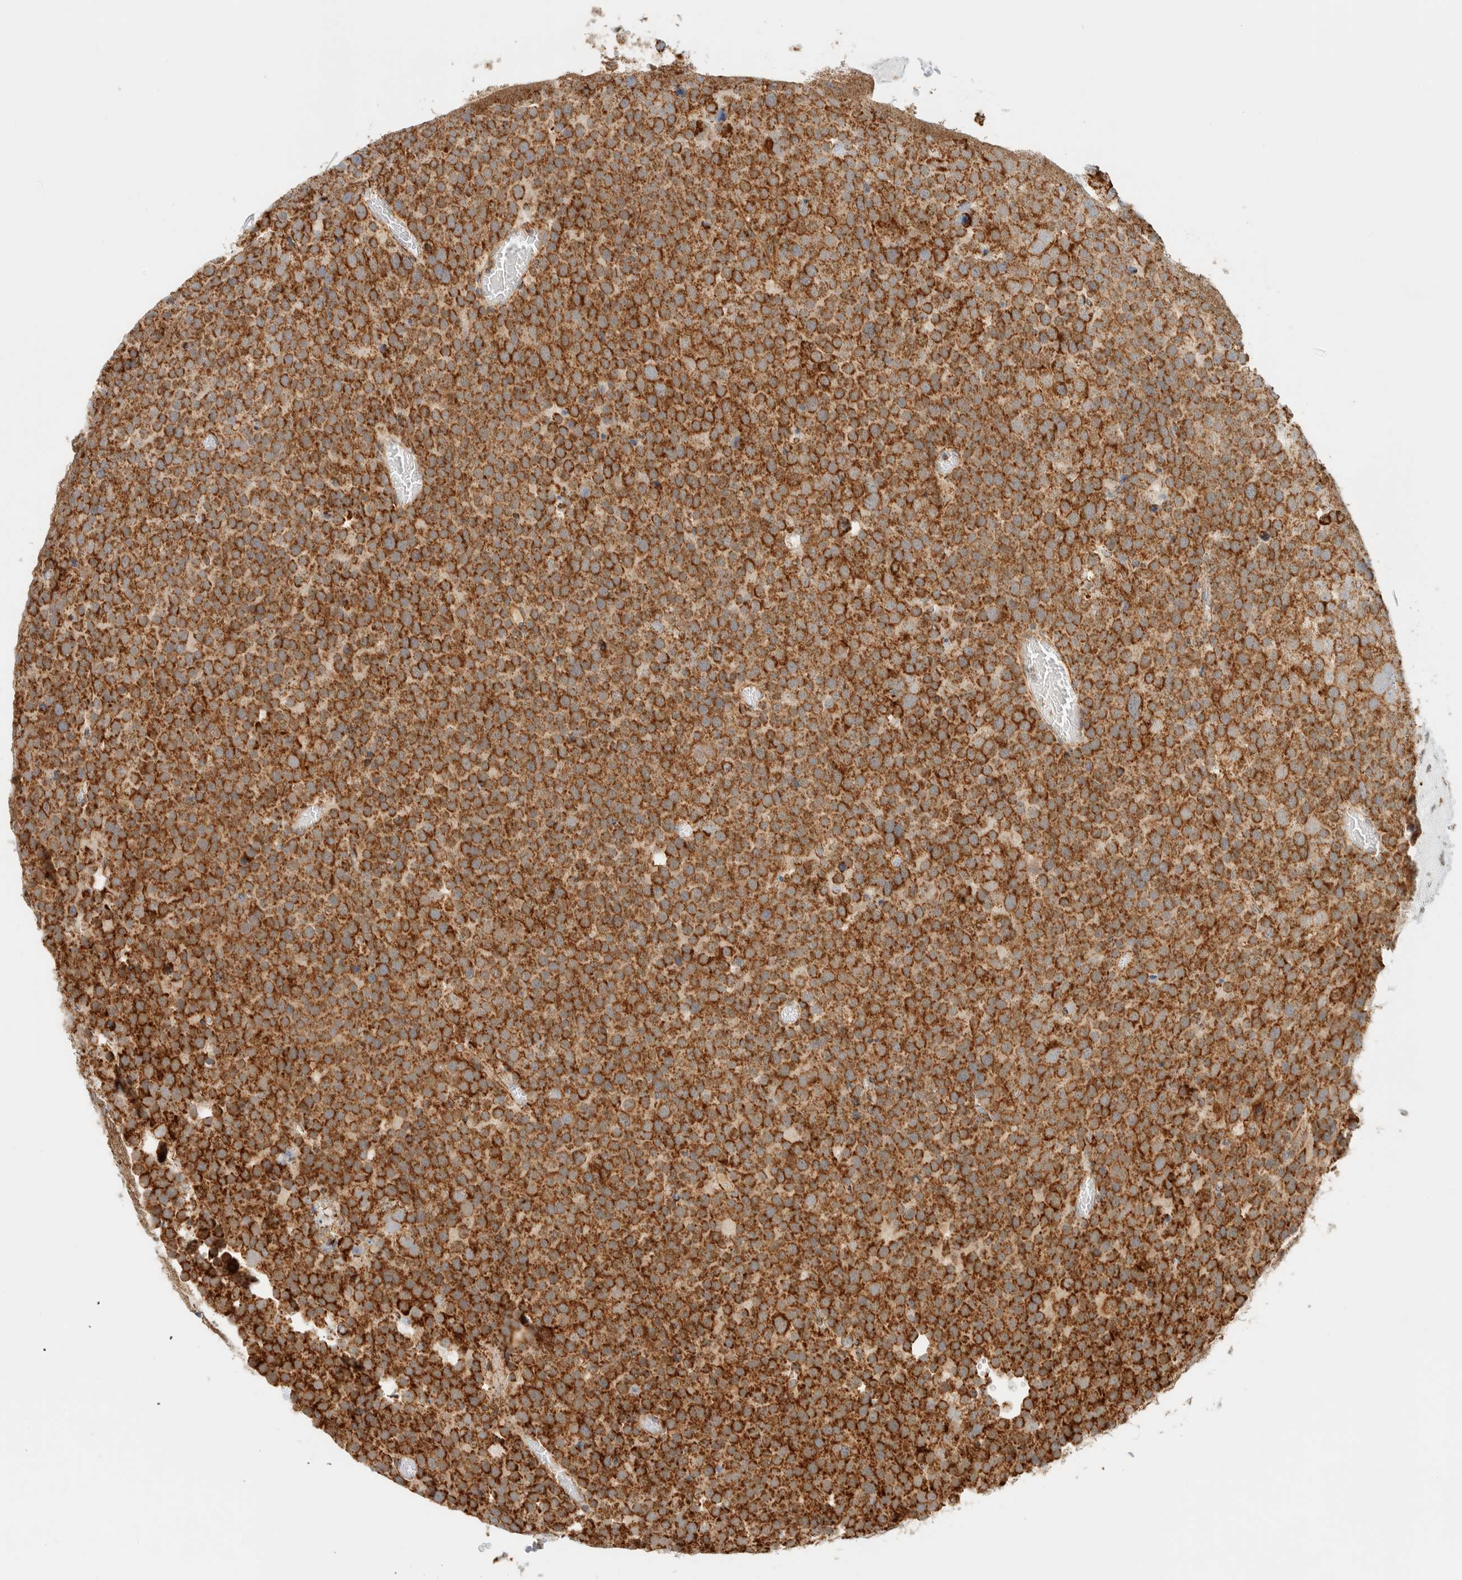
{"staining": {"intensity": "strong", "quantity": ">75%", "location": "cytoplasmic/membranous"}, "tissue": "testis cancer", "cell_type": "Tumor cells", "image_type": "cancer", "snomed": [{"axis": "morphology", "description": "Seminoma, NOS"}, {"axis": "topography", "description": "Testis"}], "caption": "Immunohistochemical staining of testis cancer demonstrates high levels of strong cytoplasmic/membranous positivity in approximately >75% of tumor cells.", "gene": "KIFAP3", "patient": {"sex": "male", "age": 71}}